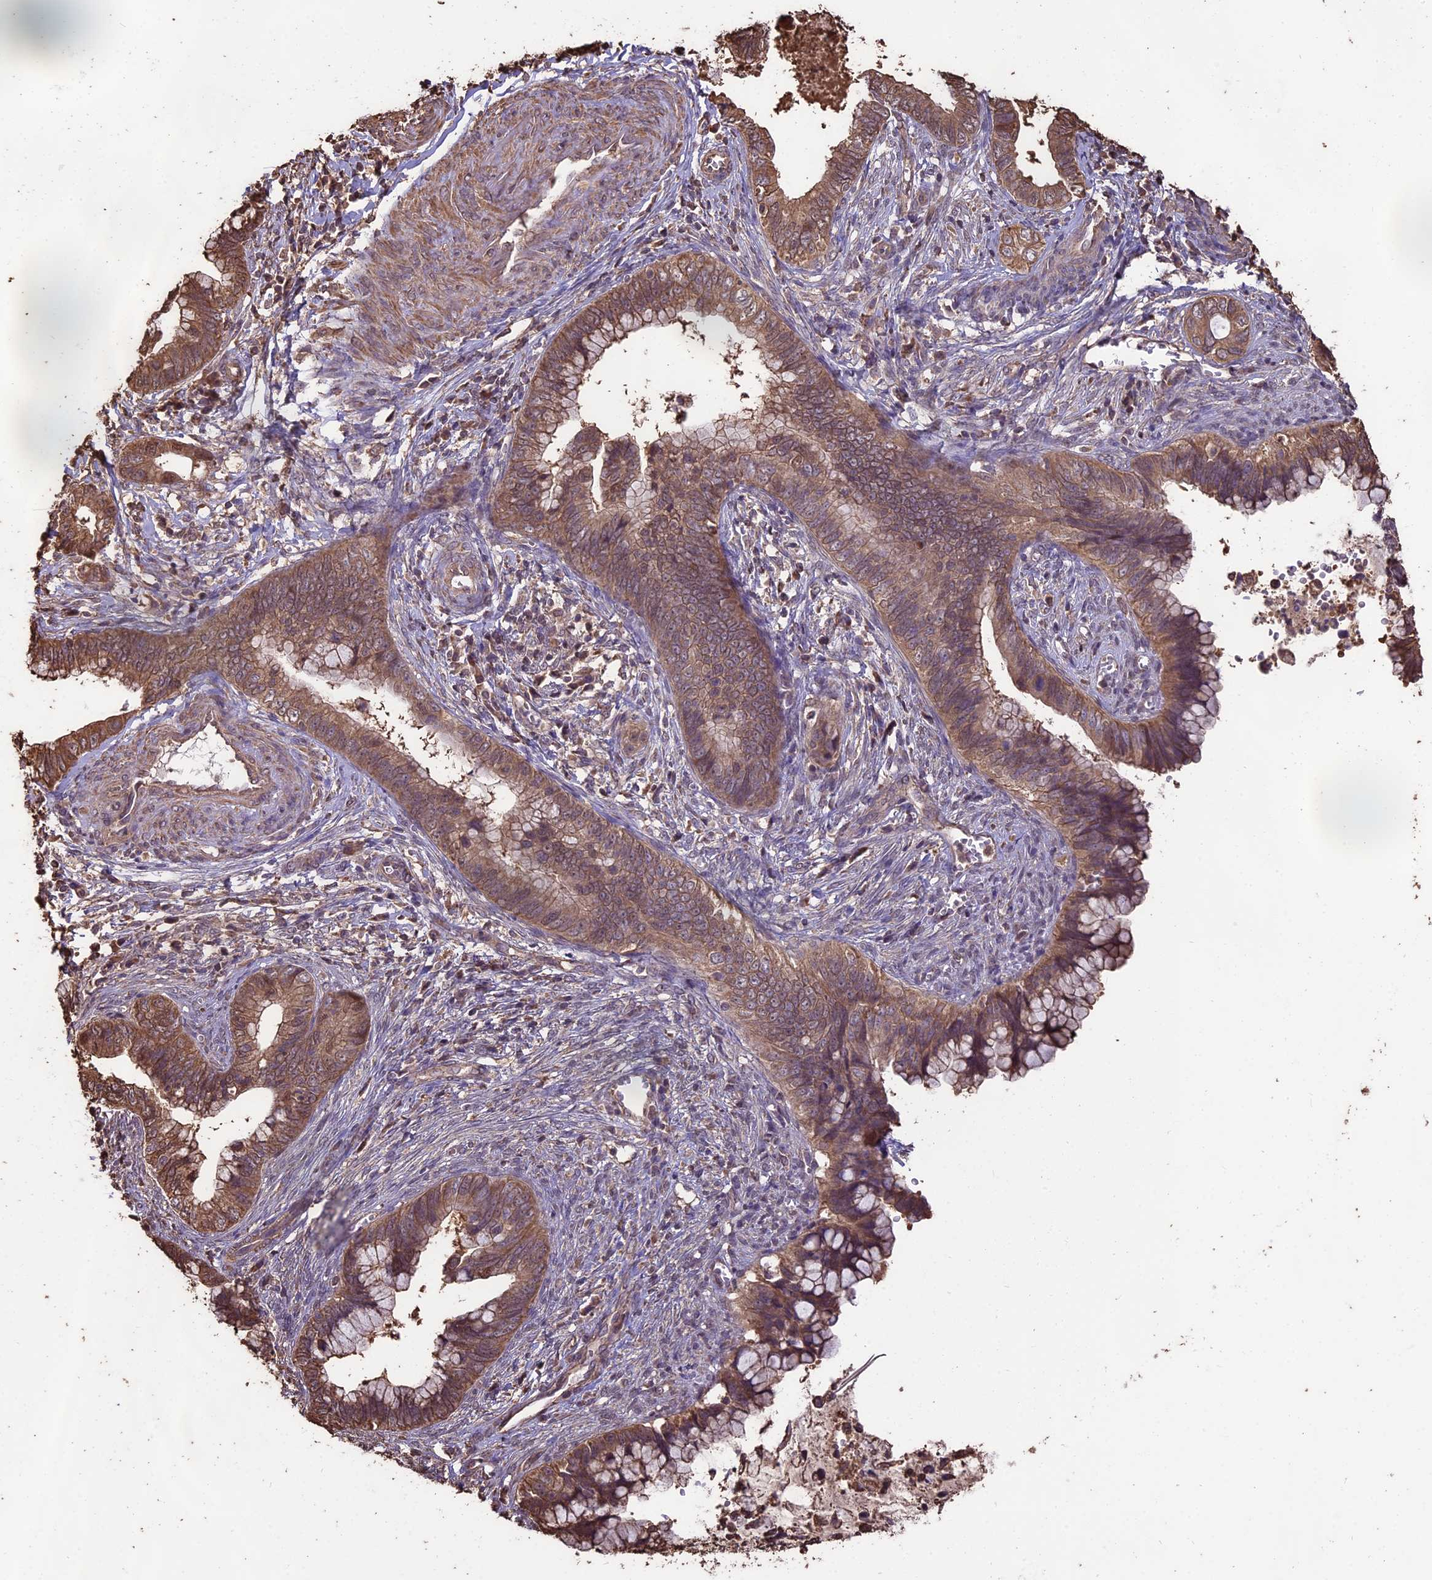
{"staining": {"intensity": "moderate", "quantity": ">75%", "location": "cytoplasmic/membranous"}, "tissue": "cervical cancer", "cell_type": "Tumor cells", "image_type": "cancer", "snomed": [{"axis": "morphology", "description": "Adenocarcinoma, NOS"}, {"axis": "topography", "description": "Cervix"}], "caption": "IHC (DAB) staining of cervical cancer exhibits moderate cytoplasmic/membranous protein expression in about >75% of tumor cells.", "gene": "PGPEP1L", "patient": {"sex": "female", "age": 44}}